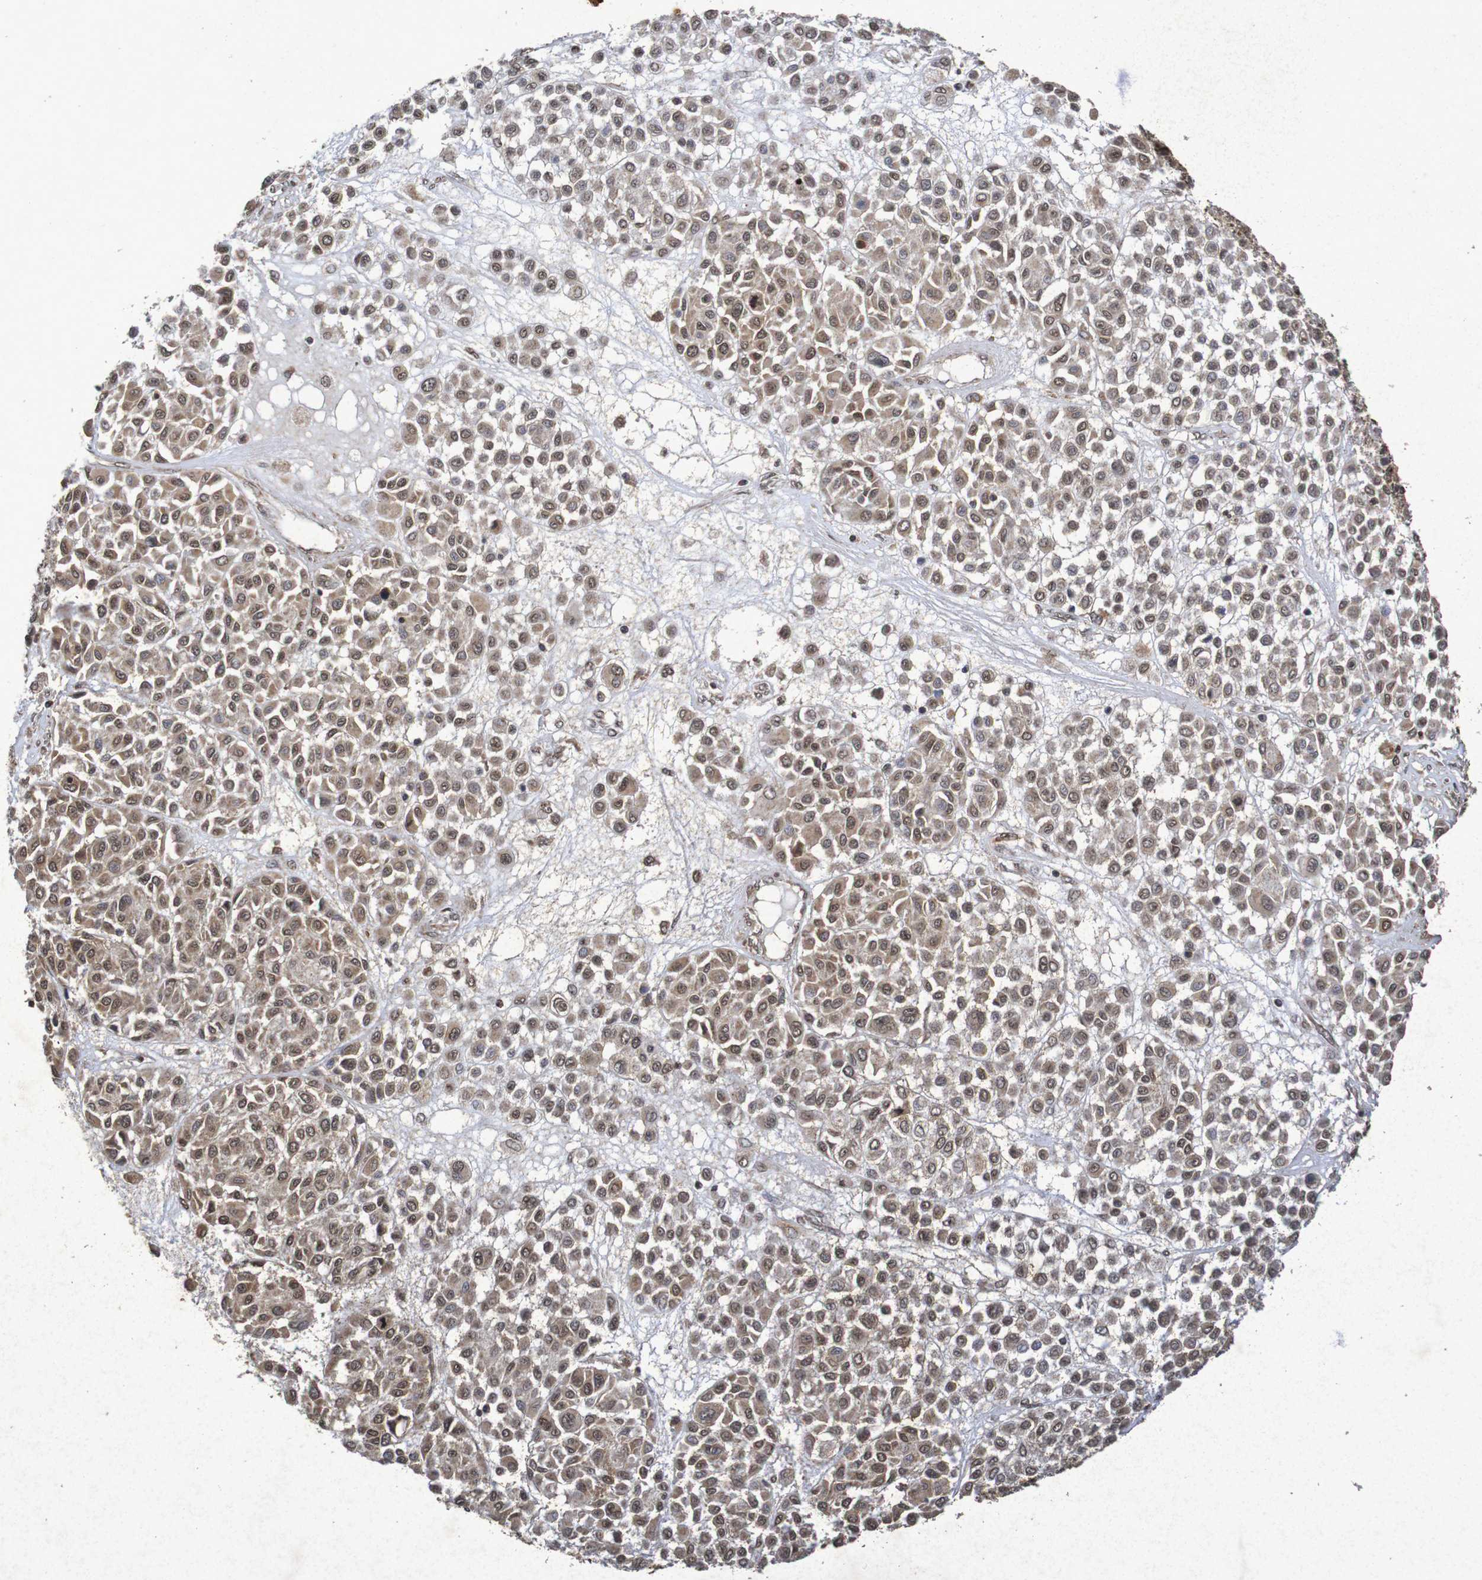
{"staining": {"intensity": "moderate", "quantity": ">75%", "location": "cytoplasmic/membranous,nuclear"}, "tissue": "melanoma", "cell_type": "Tumor cells", "image_type": "cancer", "snomed": [{"axis": "morphology", "description": "Malignant melanoma, Metastatic site"}, {"axis": "topography", "description": "Soft tissue"}], "caption": "This photomicrograph shows IHC staining of melanoma, with medium moderate cytoplasmic/membranous and nuclear expression in about >75% of tumor cells.", "gene": "GUCY1A2", "patient": {"sex": "male", "age": 41}}